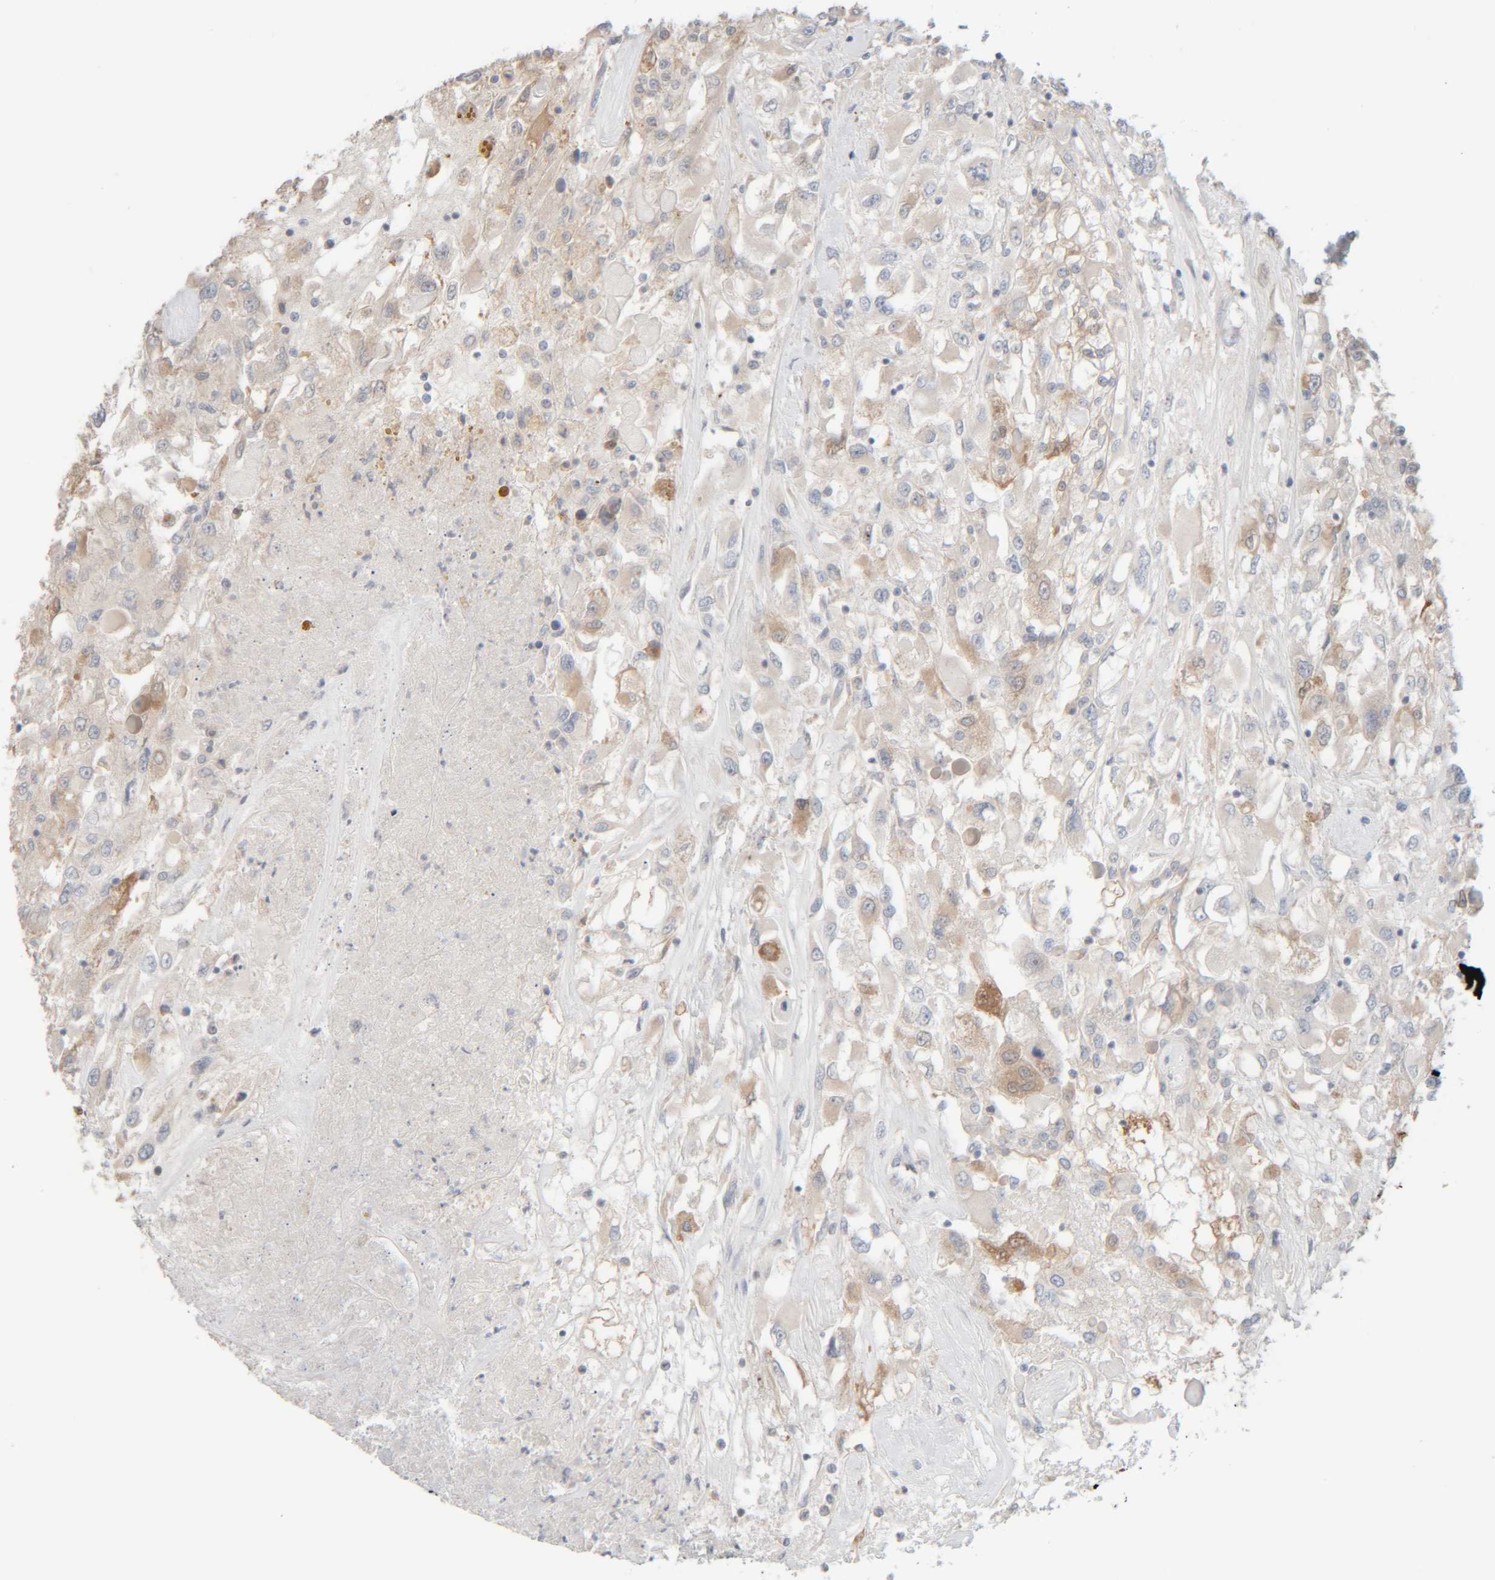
{"staining": {"intensity": "moderate", "quantity": "<25%", "location": "cytoplasmic/membranous"}, "tissue": "renal cancer", "cell_type": "Tumor cells", "image_type": "cancer", "snomed": [{"axis": "morphology", "description": "Adenocarcinoma, NOS"}, {"axis": "topography", "description": "Kidney"}], "caption": "DAB immunohistochemical staining of renal cancer shows moderate cytoplasmic/membranous protein staining in about <25% of tumor cells.", "gene": "RIDA", "patient": {"sex": "female", "age": 52}}